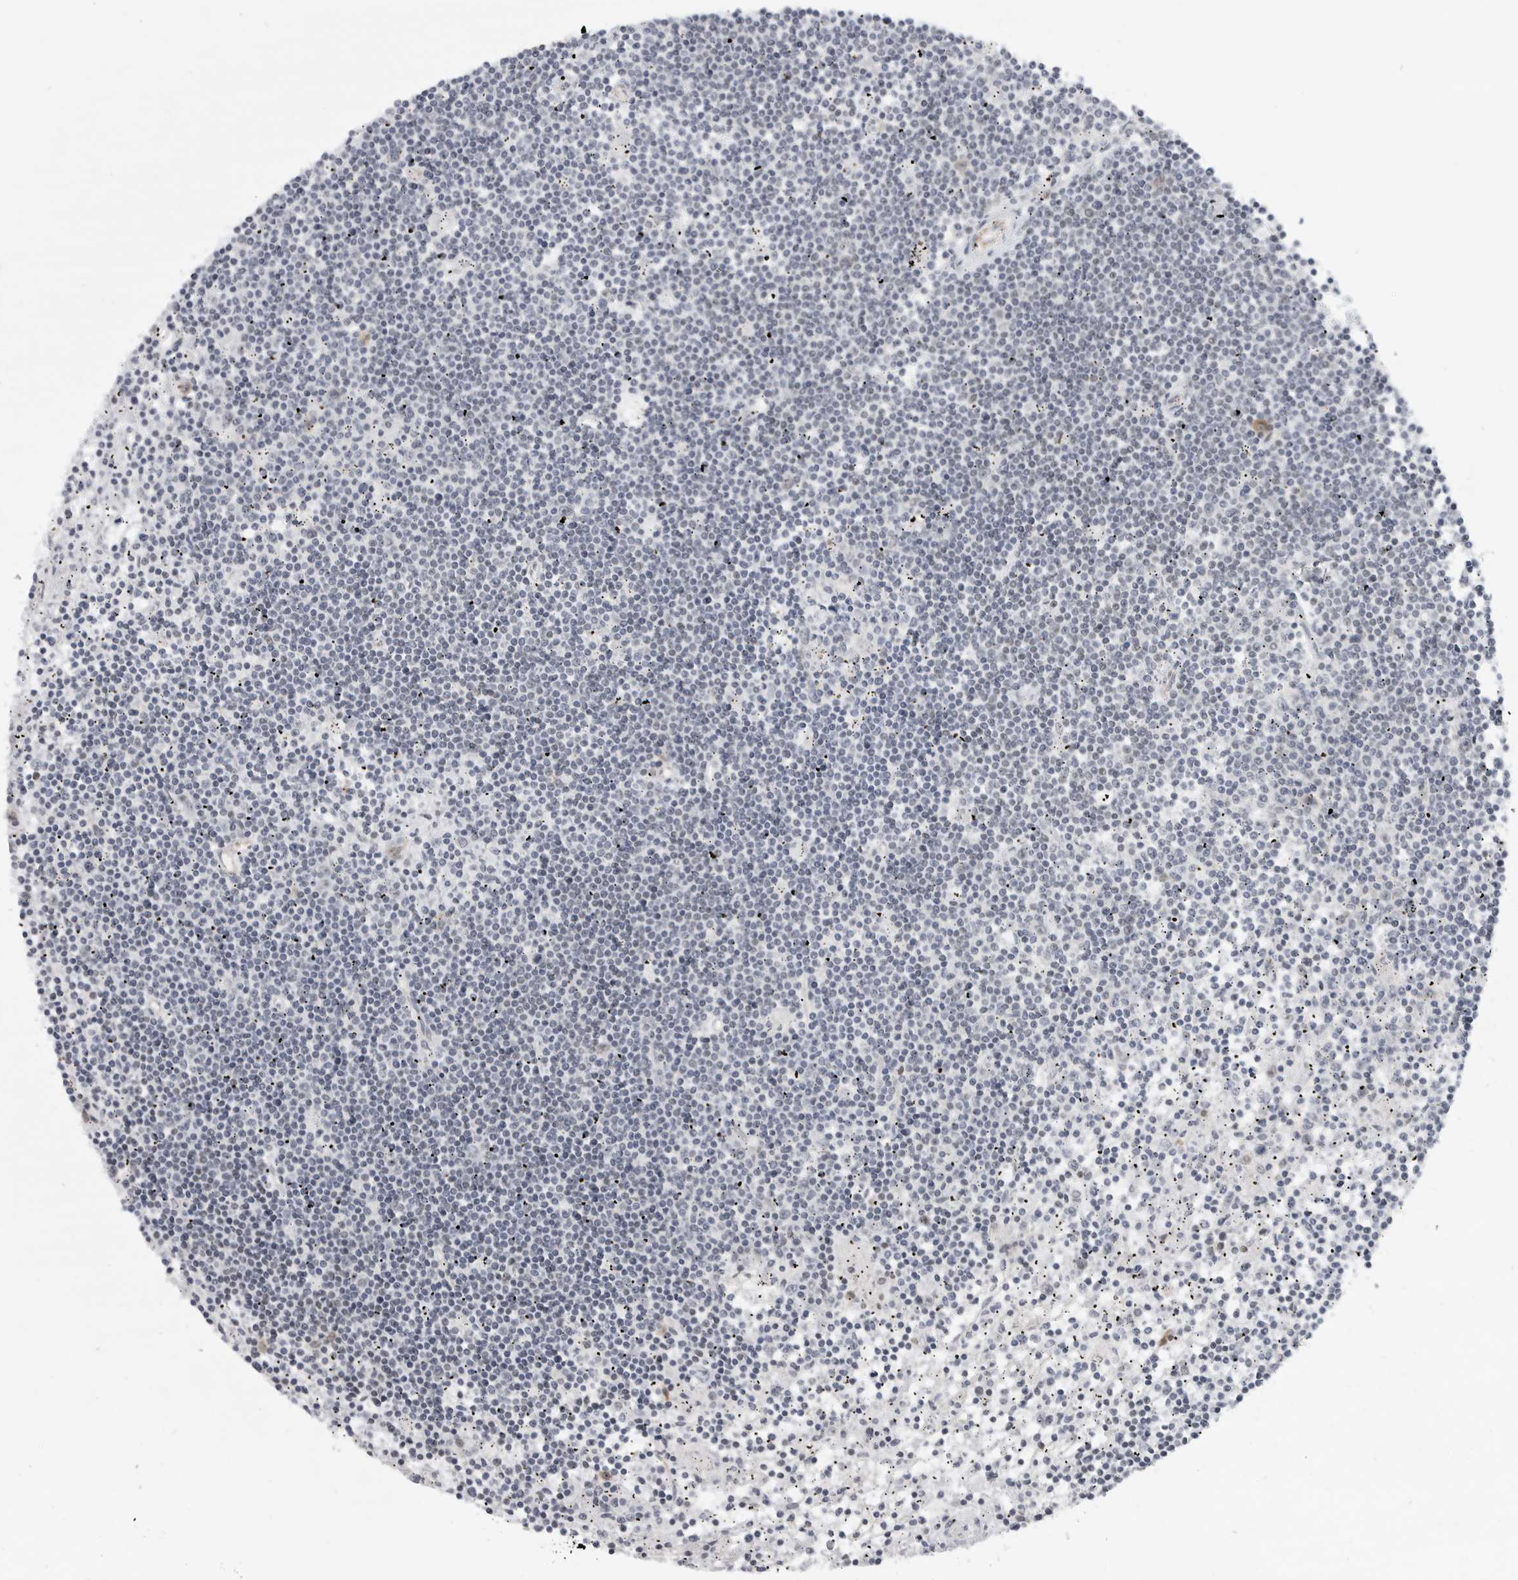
{"staining": {"intensity": "negative", "quantity": "none", "location": "none"}, "tissue": "lymphoma", "cell_type": "Tumor cells", "image_type": "cancer", "snomed": [{"axis": "morphology", "description": "Malignant lymphoma, non-Hodgkin's type, Low grade"}, {"axis": "topography", "description": "Spleen"}], "caption": "Immunohistochemistry micrograph of human low-grade malignant lymphoma, non-Hodgkin's type stained for a protein (brown), which shows no expression in tumor cells.", "gene": "CEP295NL", "patient": {"sex": "male", "age": 76}}